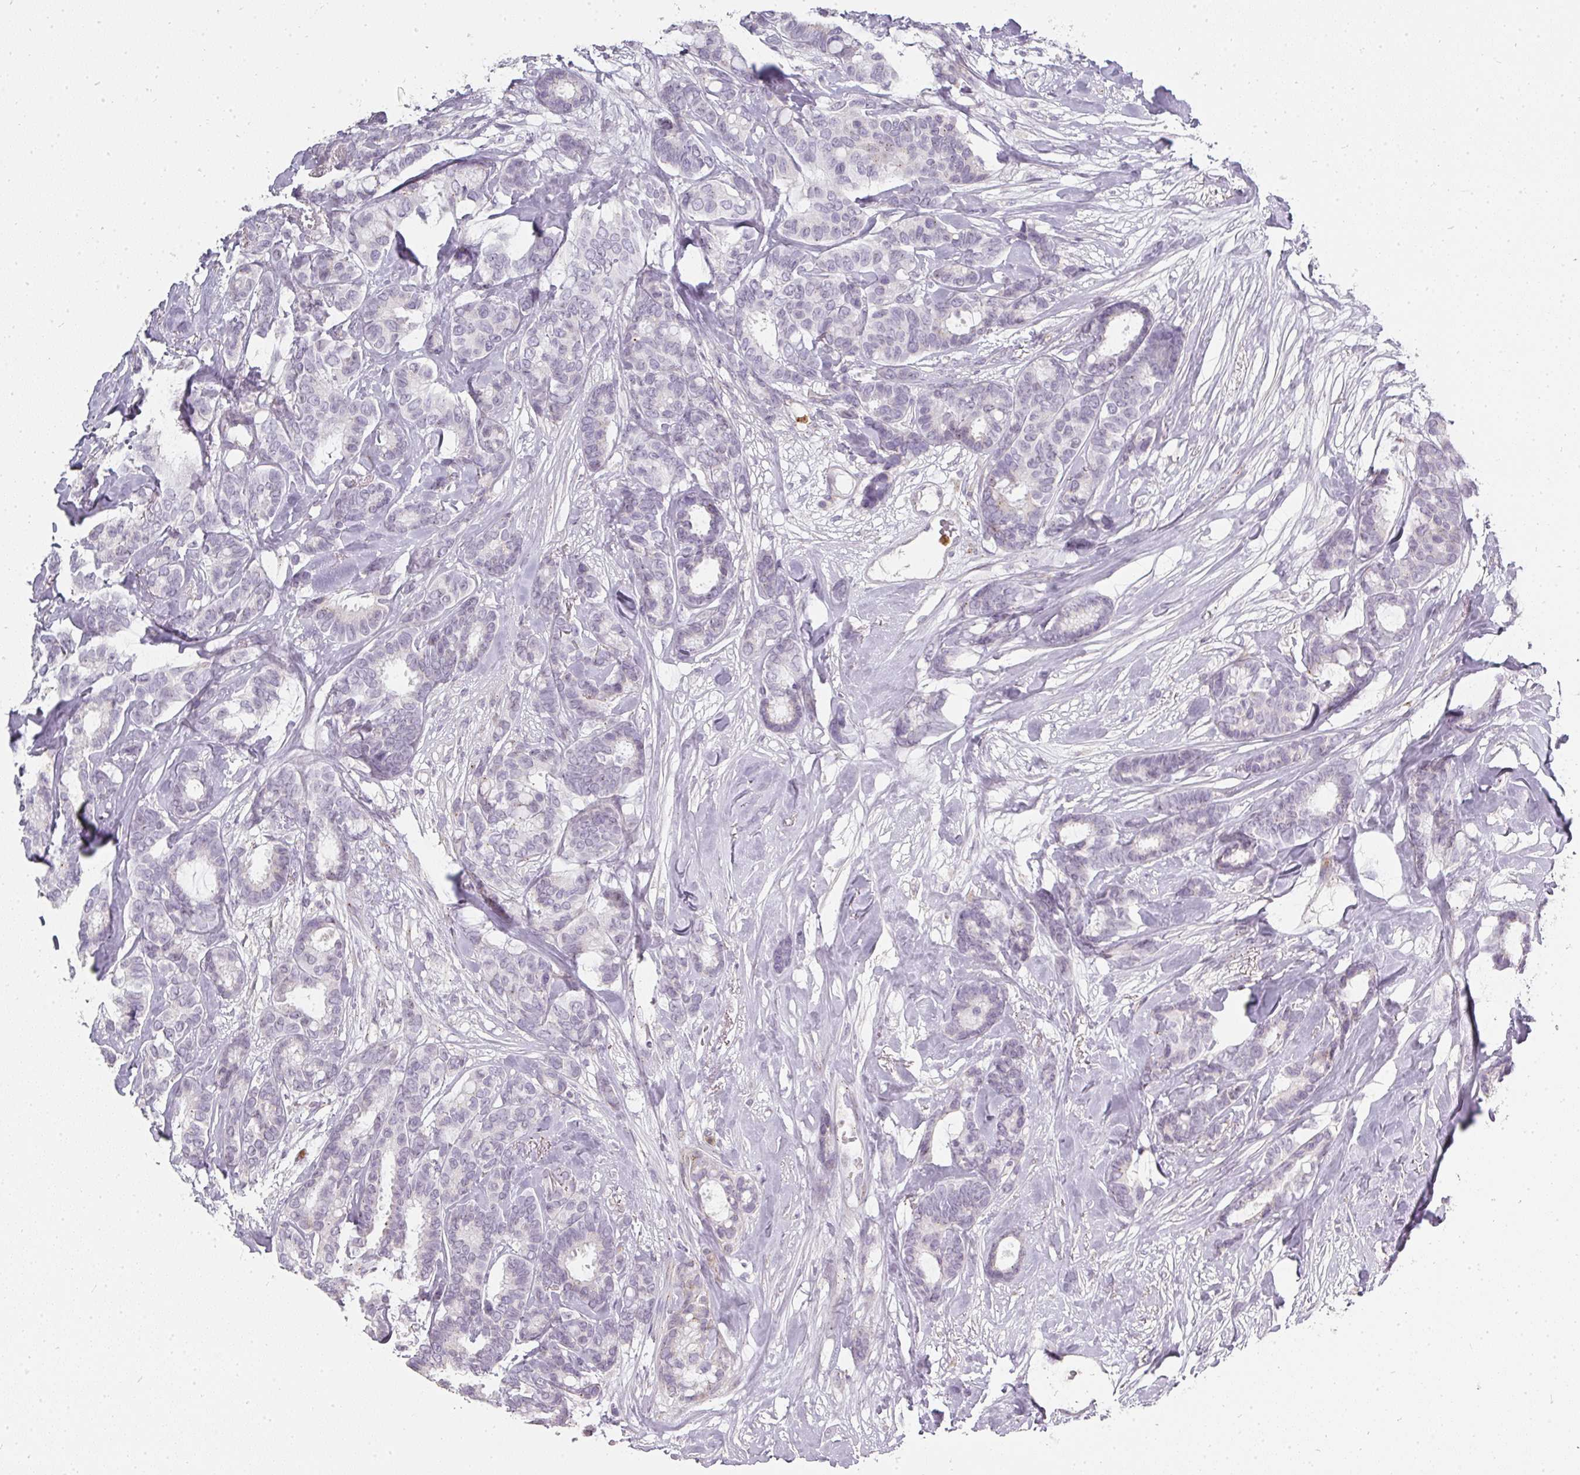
{"staining": {"intensity": "negative", "quantity": "none", "location": "none"}, "tissue": "breast cancer", "cell_type": "Tumor cells", "image_type": "cancer", "snomed": [{"axis": "morphology", "description": "Duct carcinoma"}, {"axis": "topography", "description": "Breast"}], "caption": "Breast cancer was stained to show a protein in brown. There is no significant positivity in tumor cells.", "gene": "BIK", "patient": {"sex": "female", "age": 87}}